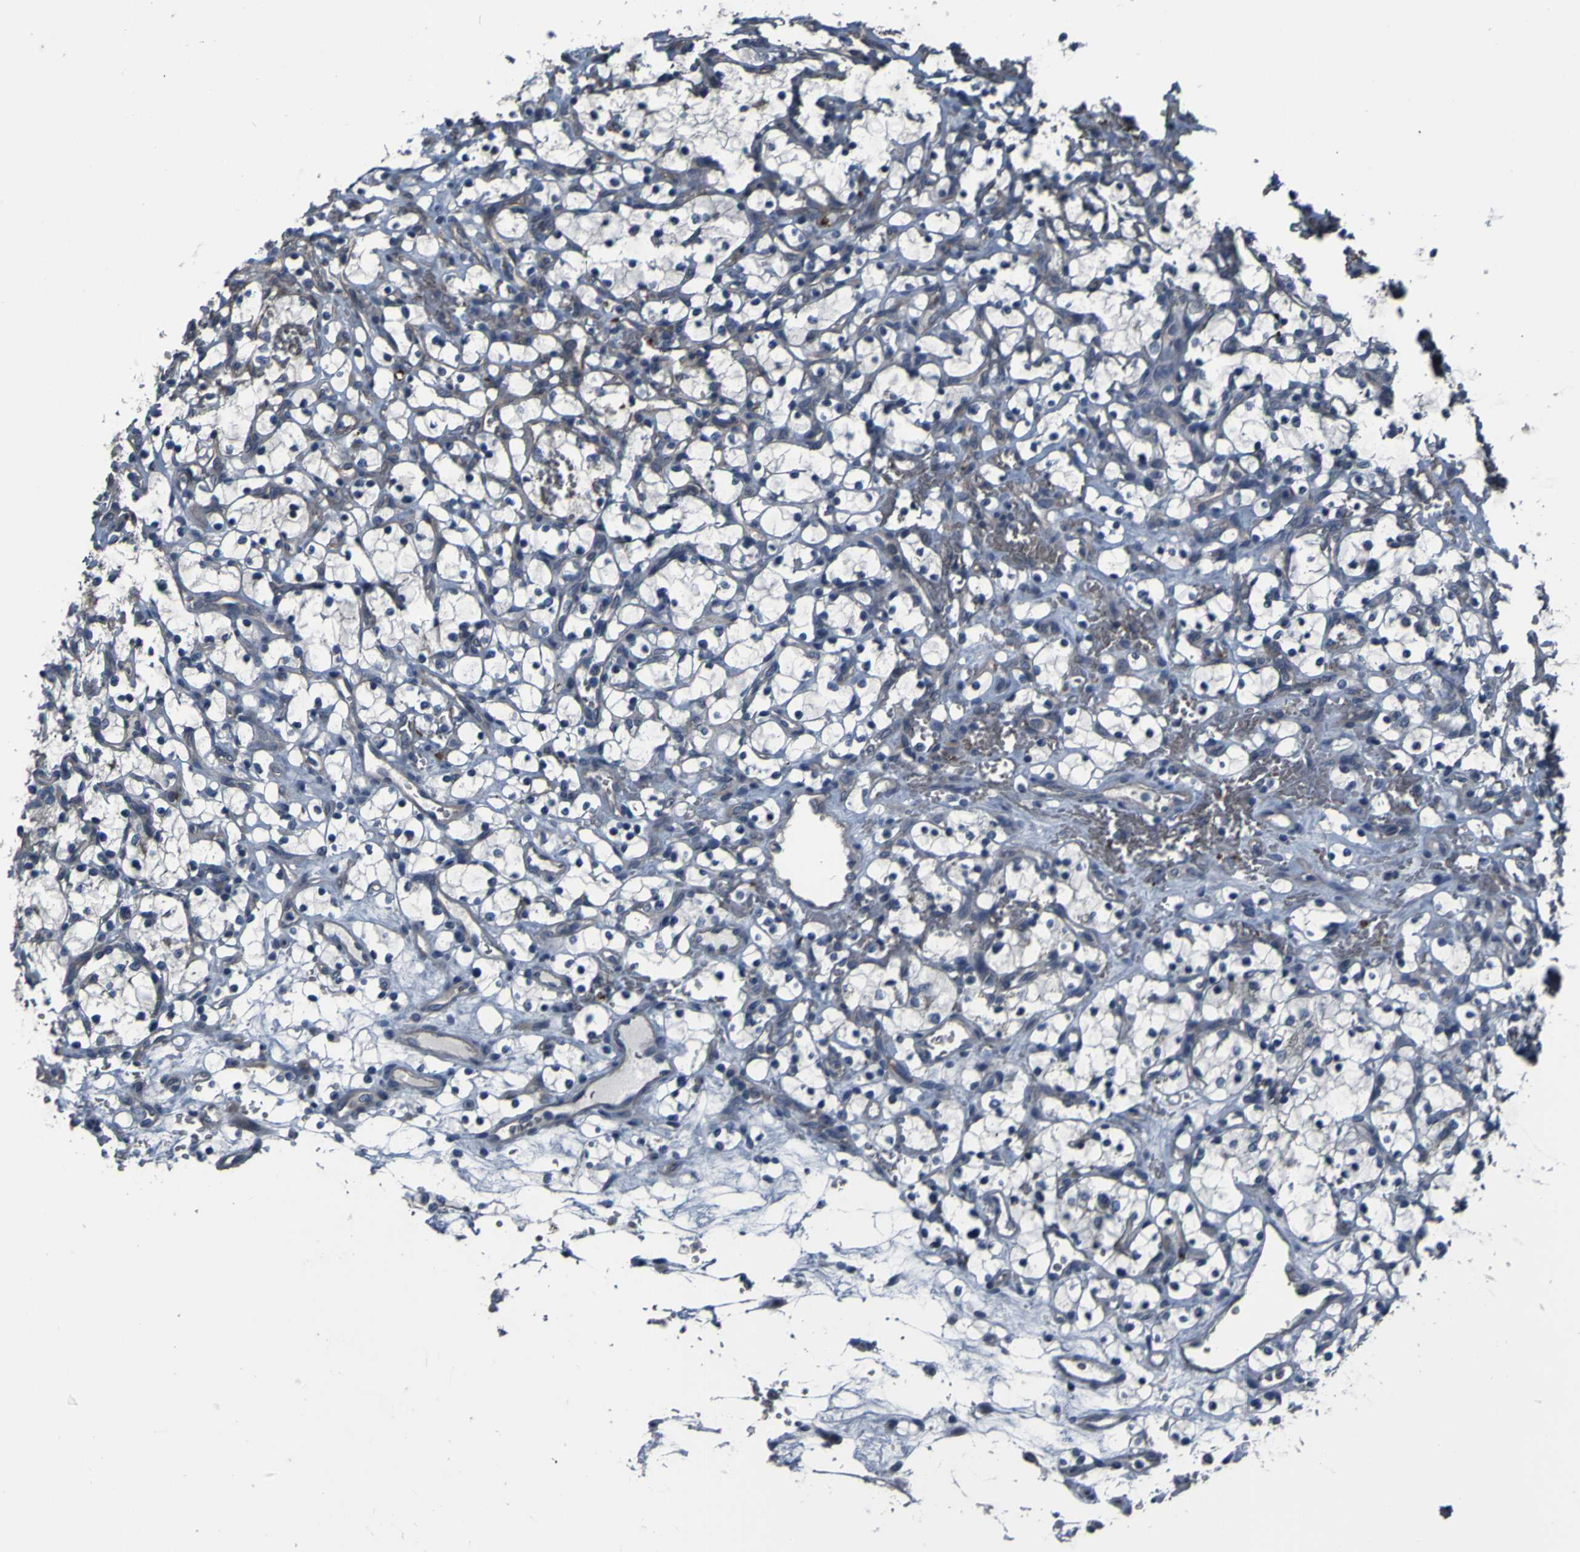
{"staining": {"intensity": "negative", "quantity": "none", "location": "none"}, "tissue": "renal cancer", "cell_type": "Tumor cells", "image_type": "cancer", "snomed": [{"axis": "morphology", "description": "Adenocarcinoma, NOS"}, {"axis": "topography", "description": "Kidney"}], "caption": "DAB (3,3'-diaminobenzidine) immunohistochemical staining of adenocarcinoma (renal) displays no significant positivity in tumor cells. (DAB immunohistochemistry (IHC) visualized using brightfield microscopy, high magnification).", "gene": "GRAMD1A", "patient": {"sex": "female", "age": 69}}